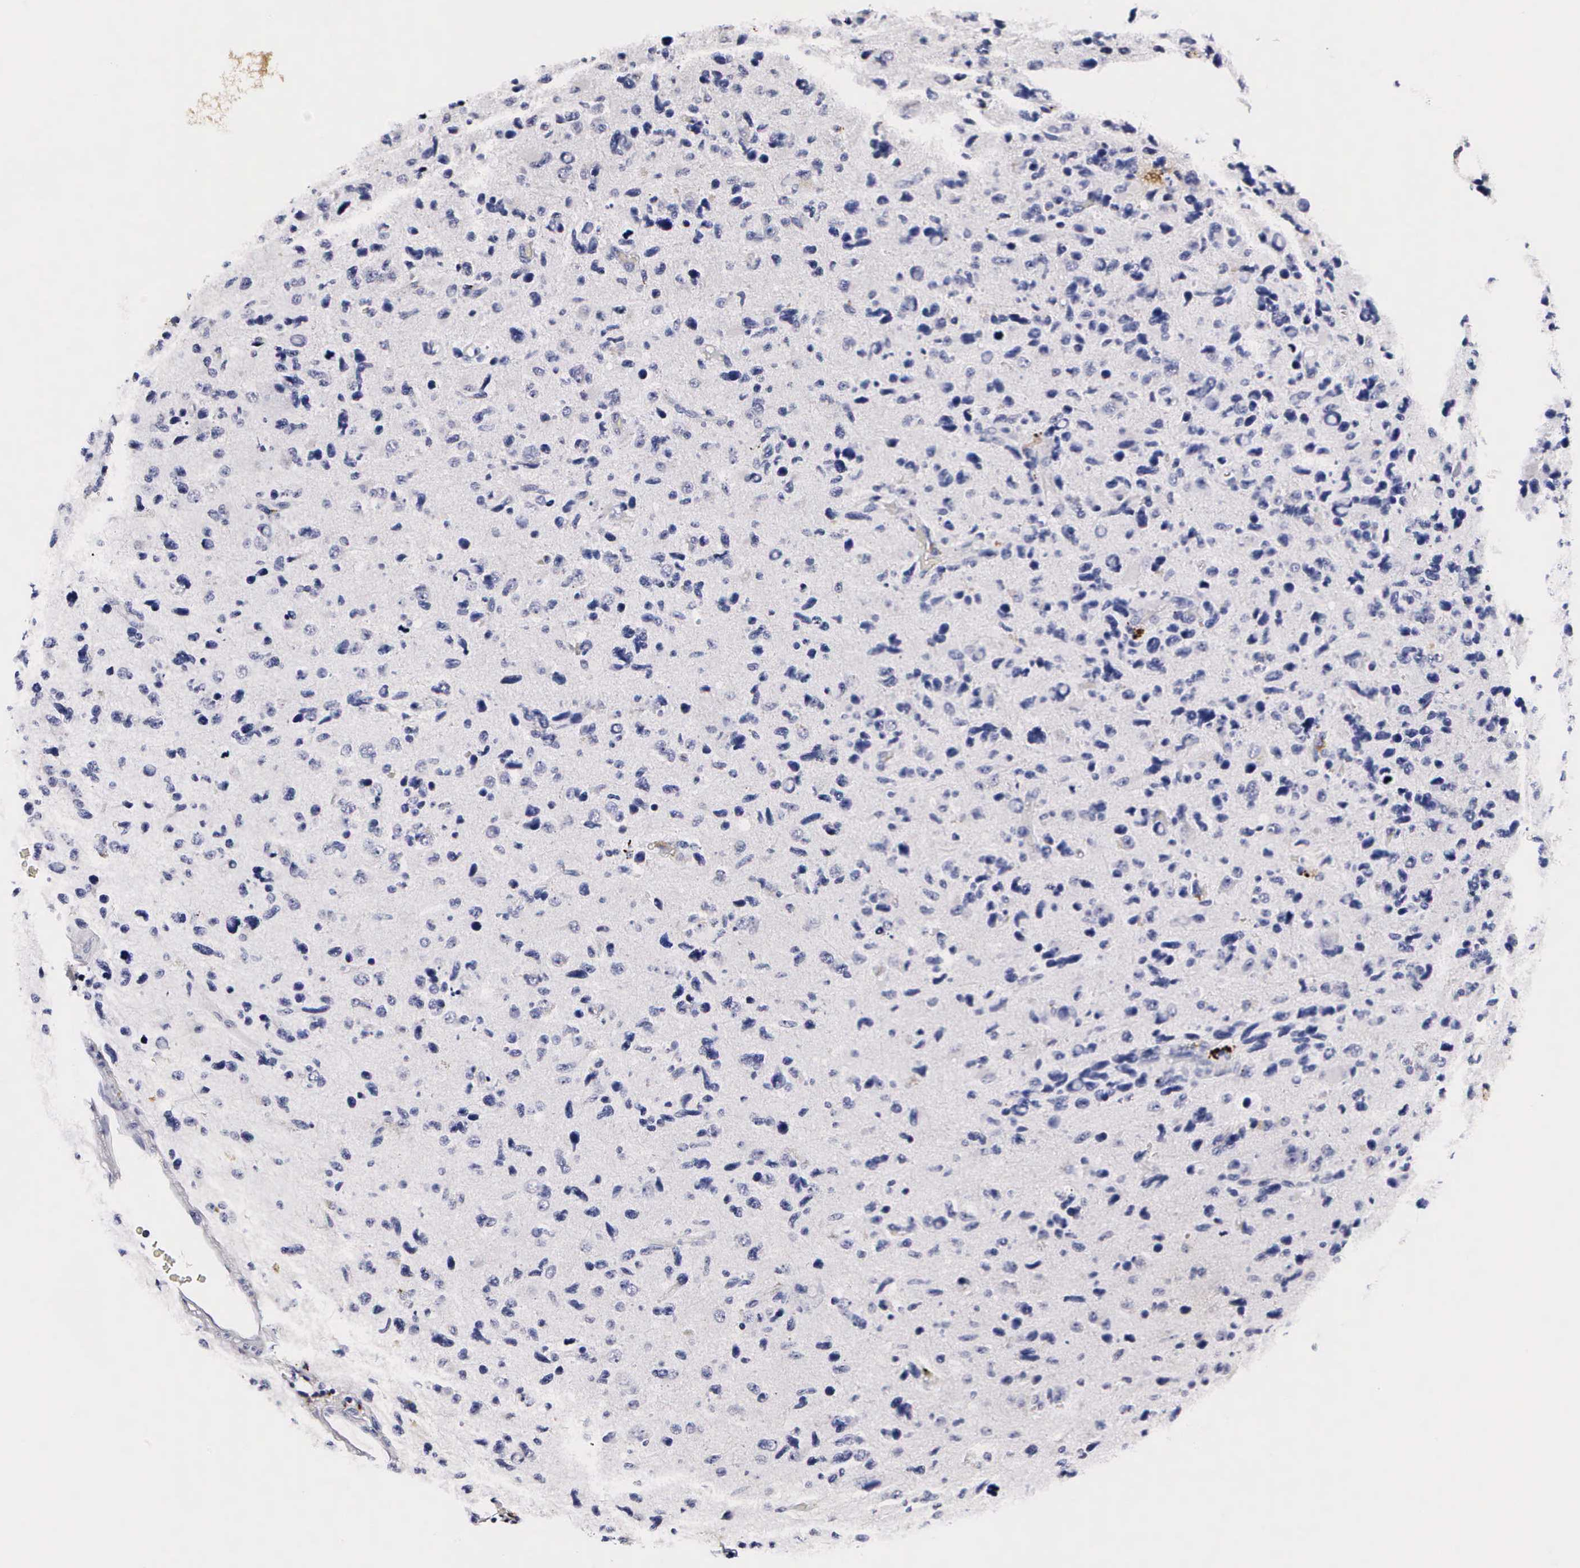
{"staining": {"intensity": "negative", "quantity": "none", "location": "none"}, "tissue": "glioma", "cell_type": "Tumor cells", "image_type": "cancer", "snomed": [{"axis": "morphology", "description": "Glioma, malignant, High grade"}, {"axis": "topography", "description": "Brain"}], "caption": "Histopathology image shows no protein expression in tumor cells of glioma tissue.", "gene": "RNASE6", "patient": {"sex": "male", "age": 77}}